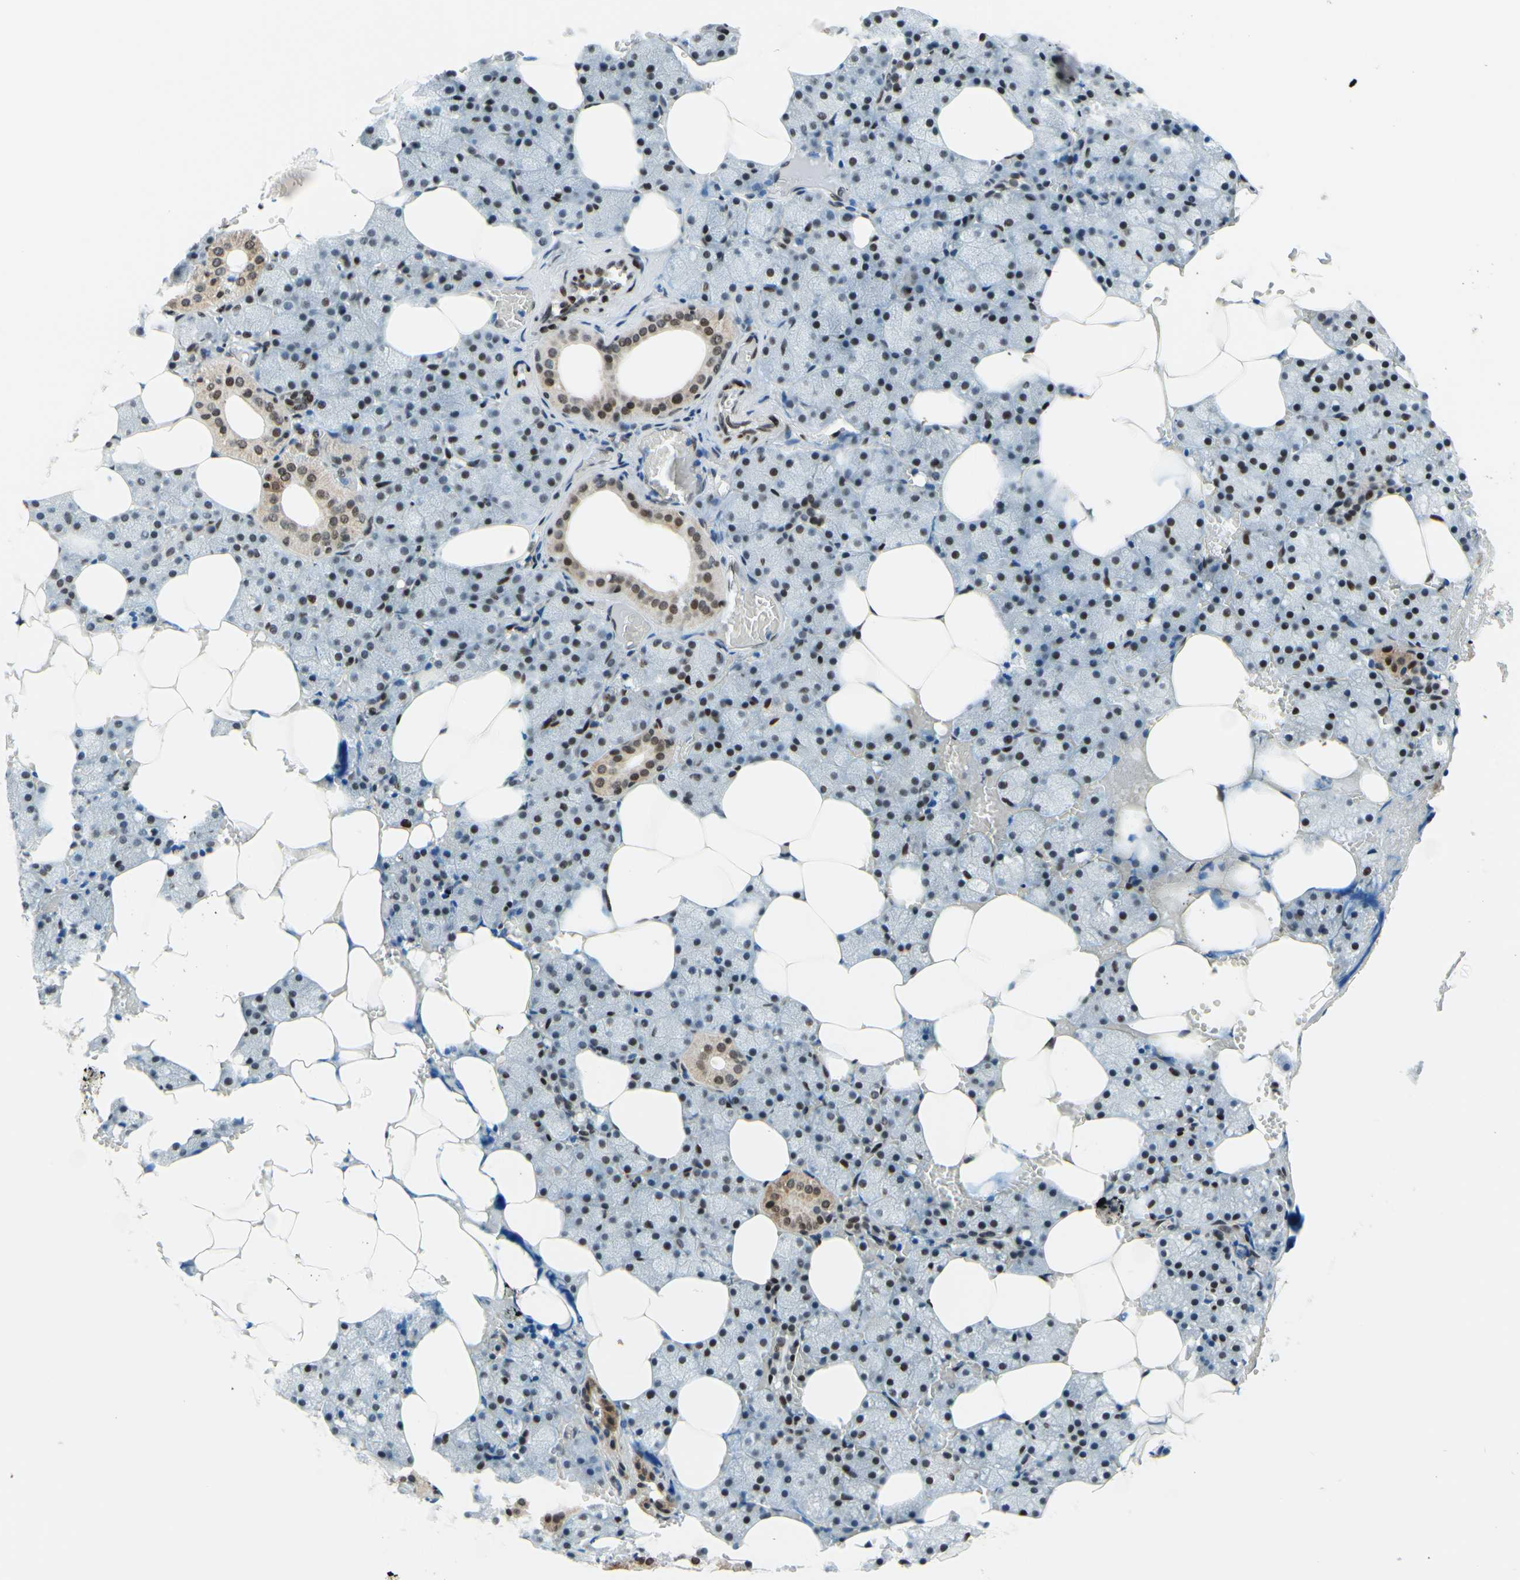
{"staining": {"intensity": "moderate", "quantity": ">75%", "location": "cytoplasmic/membranous,nuclear"}, "tissue": "salivary gland", "cell_type": "Glandular cells", "image_type": "normal", "snomed": [{"axis": "morphology", "description": "Normal tissue, NOS"}, {"axis": "topography", "description": "Salivary gland"}], "caption": "Immunohistochemistry of unremarkable salivary gland demonstrates medium levels of moderate cytoplasmic/membranous,nuclear positivity in about >75% of glandular cells.", "gene": "CBX7", "patient": {"sex": "male", "age": 62}}